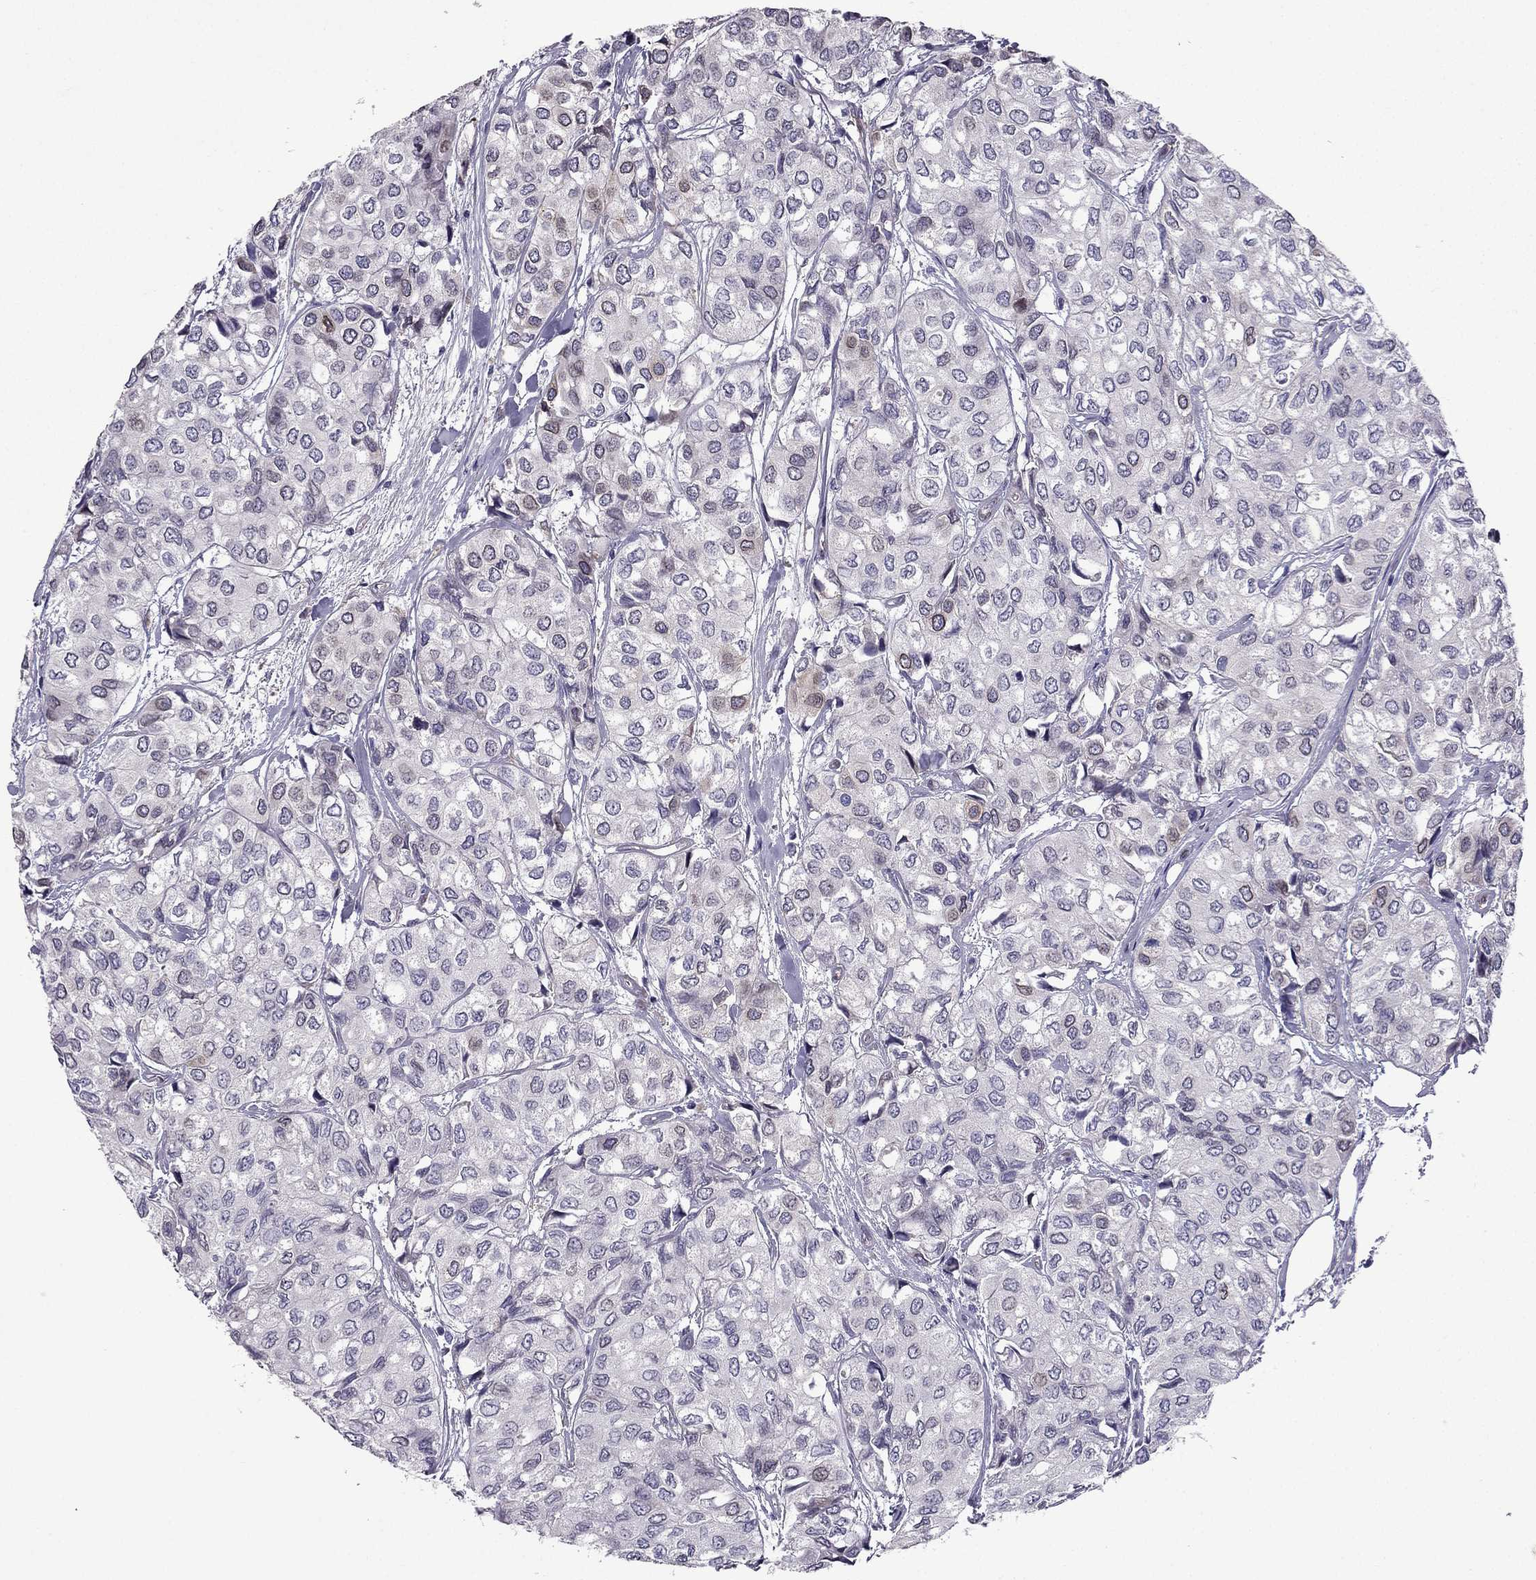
{"staining": {"intensity": "negative", "quantity": "none", "location": "none"}, "tissue": "urothelial cancer", "cell_type": "Tumor cells", "image_type": "cancer", "snomed": [{"axis": "morphology", "description": "Urothelial carcinoma, High grade"}, {"axis": "topography", "description": "Urinary bladder"}], "caption": "DAB (3,3'-diaminobenzidine) immunohistochemical staining of urothelial cancer exhibits no significant staining in tumor cells. Brightfield microscopy of immunohistochemistry stained with DAB (3,3'-diaminobenzidine) (brown) and hematoxylin (blue), captured at high magnification.", "gene": "IKBIP", "patient": {"sex": "male", "age": 73}}